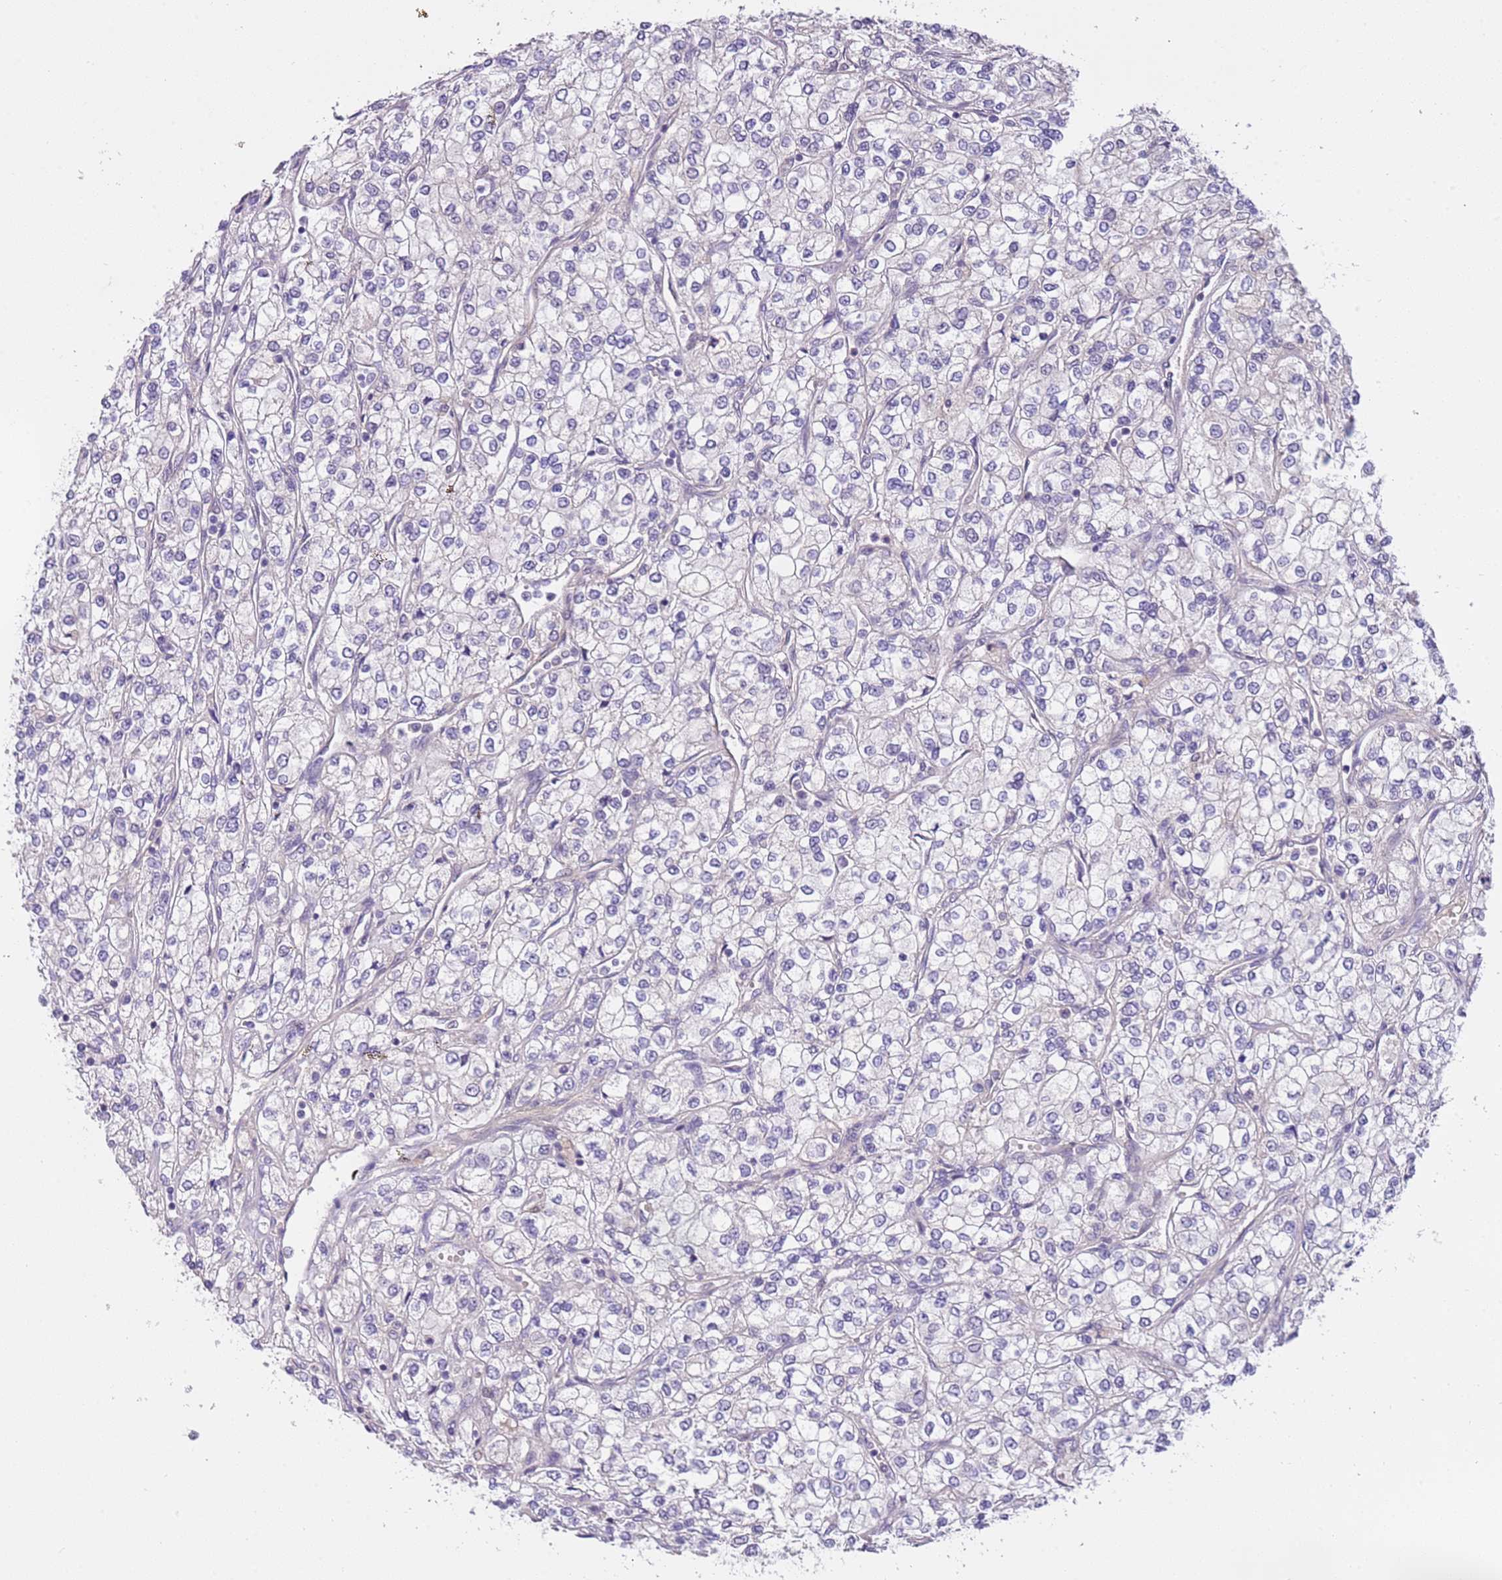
{"staining": {"intensity": "negative", "quantity": "none", "location": "none"}, "tissue": "renal cancer", "cell_type": "Tumor cells", "image_type": "cancer", "snomed": [{"axis": "morphology", "description": "Adenocarcinoma, NOS"}, {"axis": "topography", "description": "Kidney"}], "caption": "There is no significant expression in tumor cells of renal cancer (adenocarcinoma).", "gene": "MAGEF1", "patient": {"sex": "male", "age": 80}}